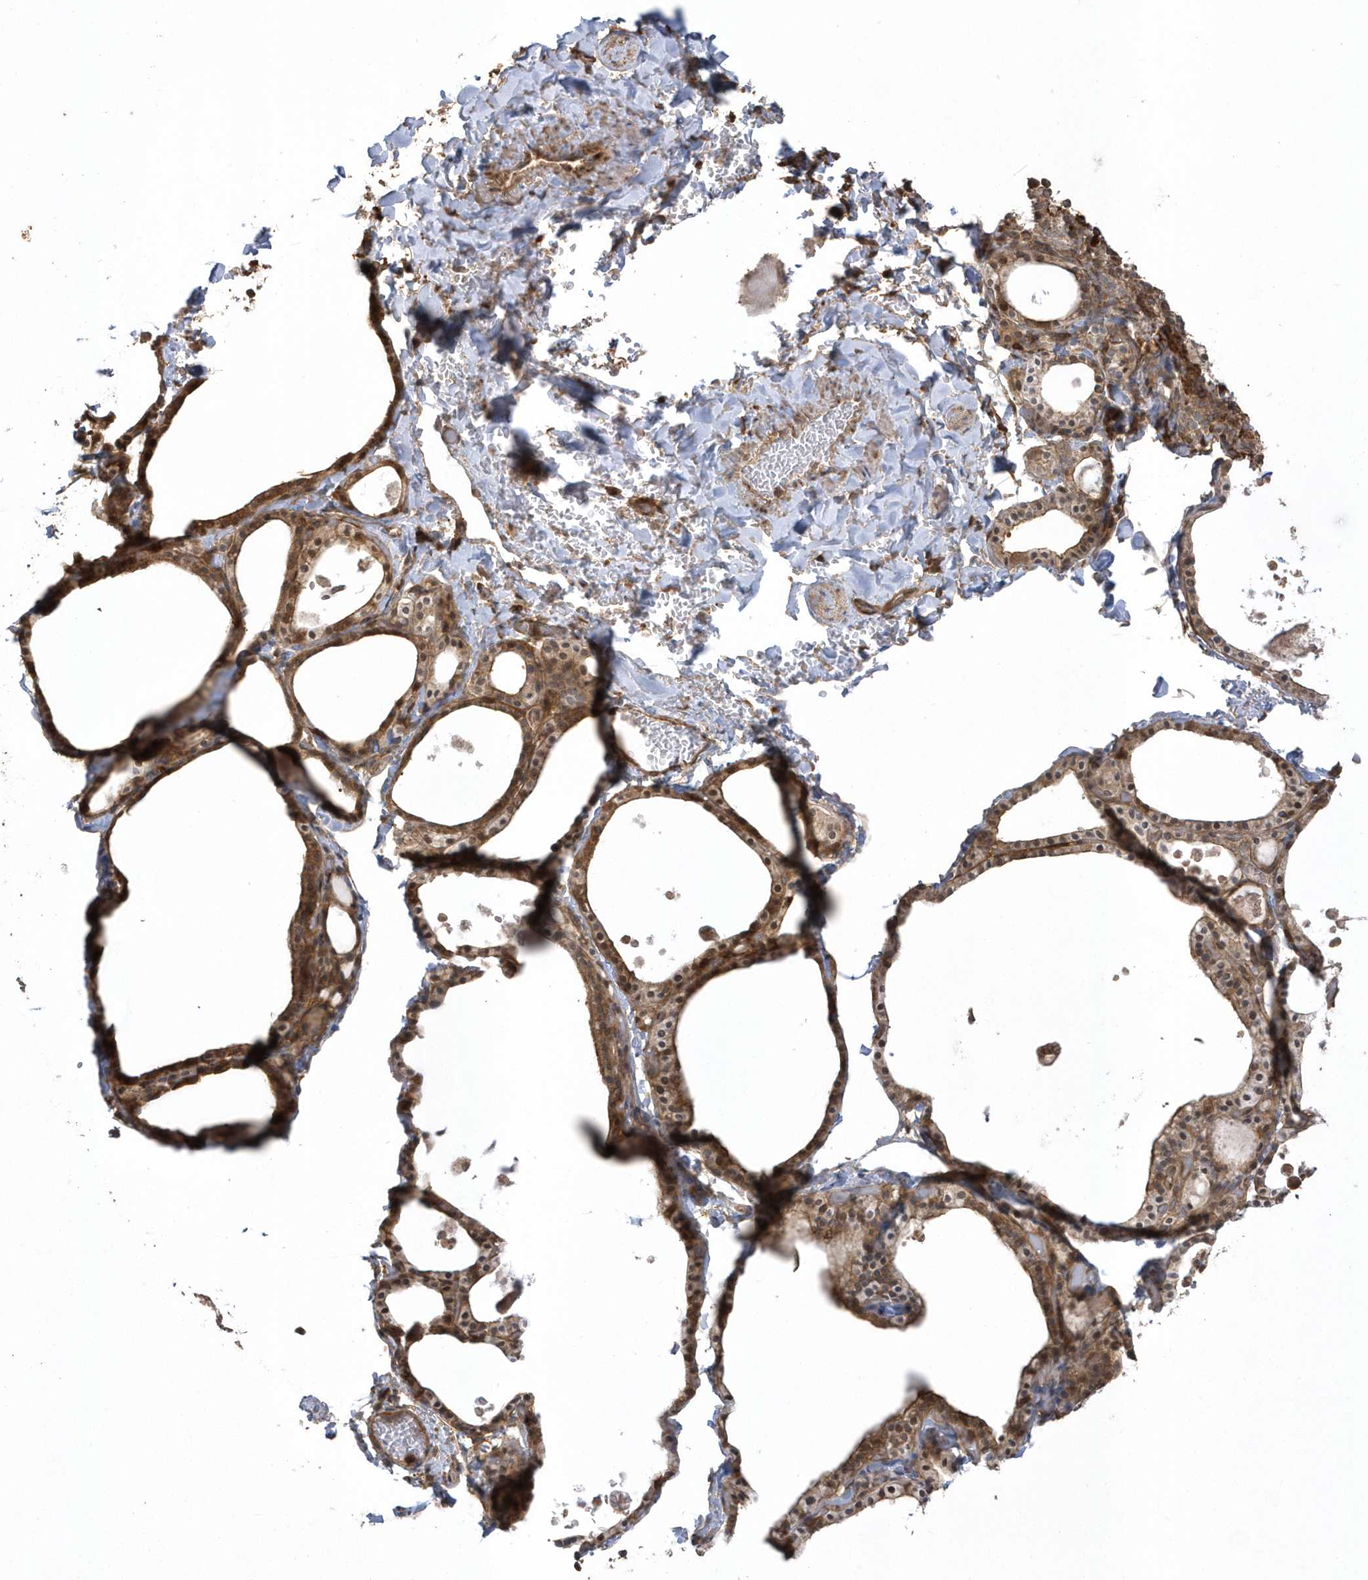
{"staining": {"intensity": "strong", "quantity": ">75%", "location": "cytoplasmic/membranous,nuclear"}, "tissue": "thyroid gland", "cell_type": "Glandular cells", "image_type": "normal", "snomed": [{"axis": "morphology", "description": "Normal tissue, NOS"}, {"axis": "topography", "description": "Thyroid gland"}], "caption": "IHC image of benign thyroid gland: thyroid gland stained using IHC demonstrates high levels of strong protein expression localized specifically in the cytoplasmic/membranous,nuclear of glandular cells, appearing as a cytoplasmic/membranous,nuclear brown color.", "gene": "HNMT", "patient": {"sex": "male", "age": 56}}